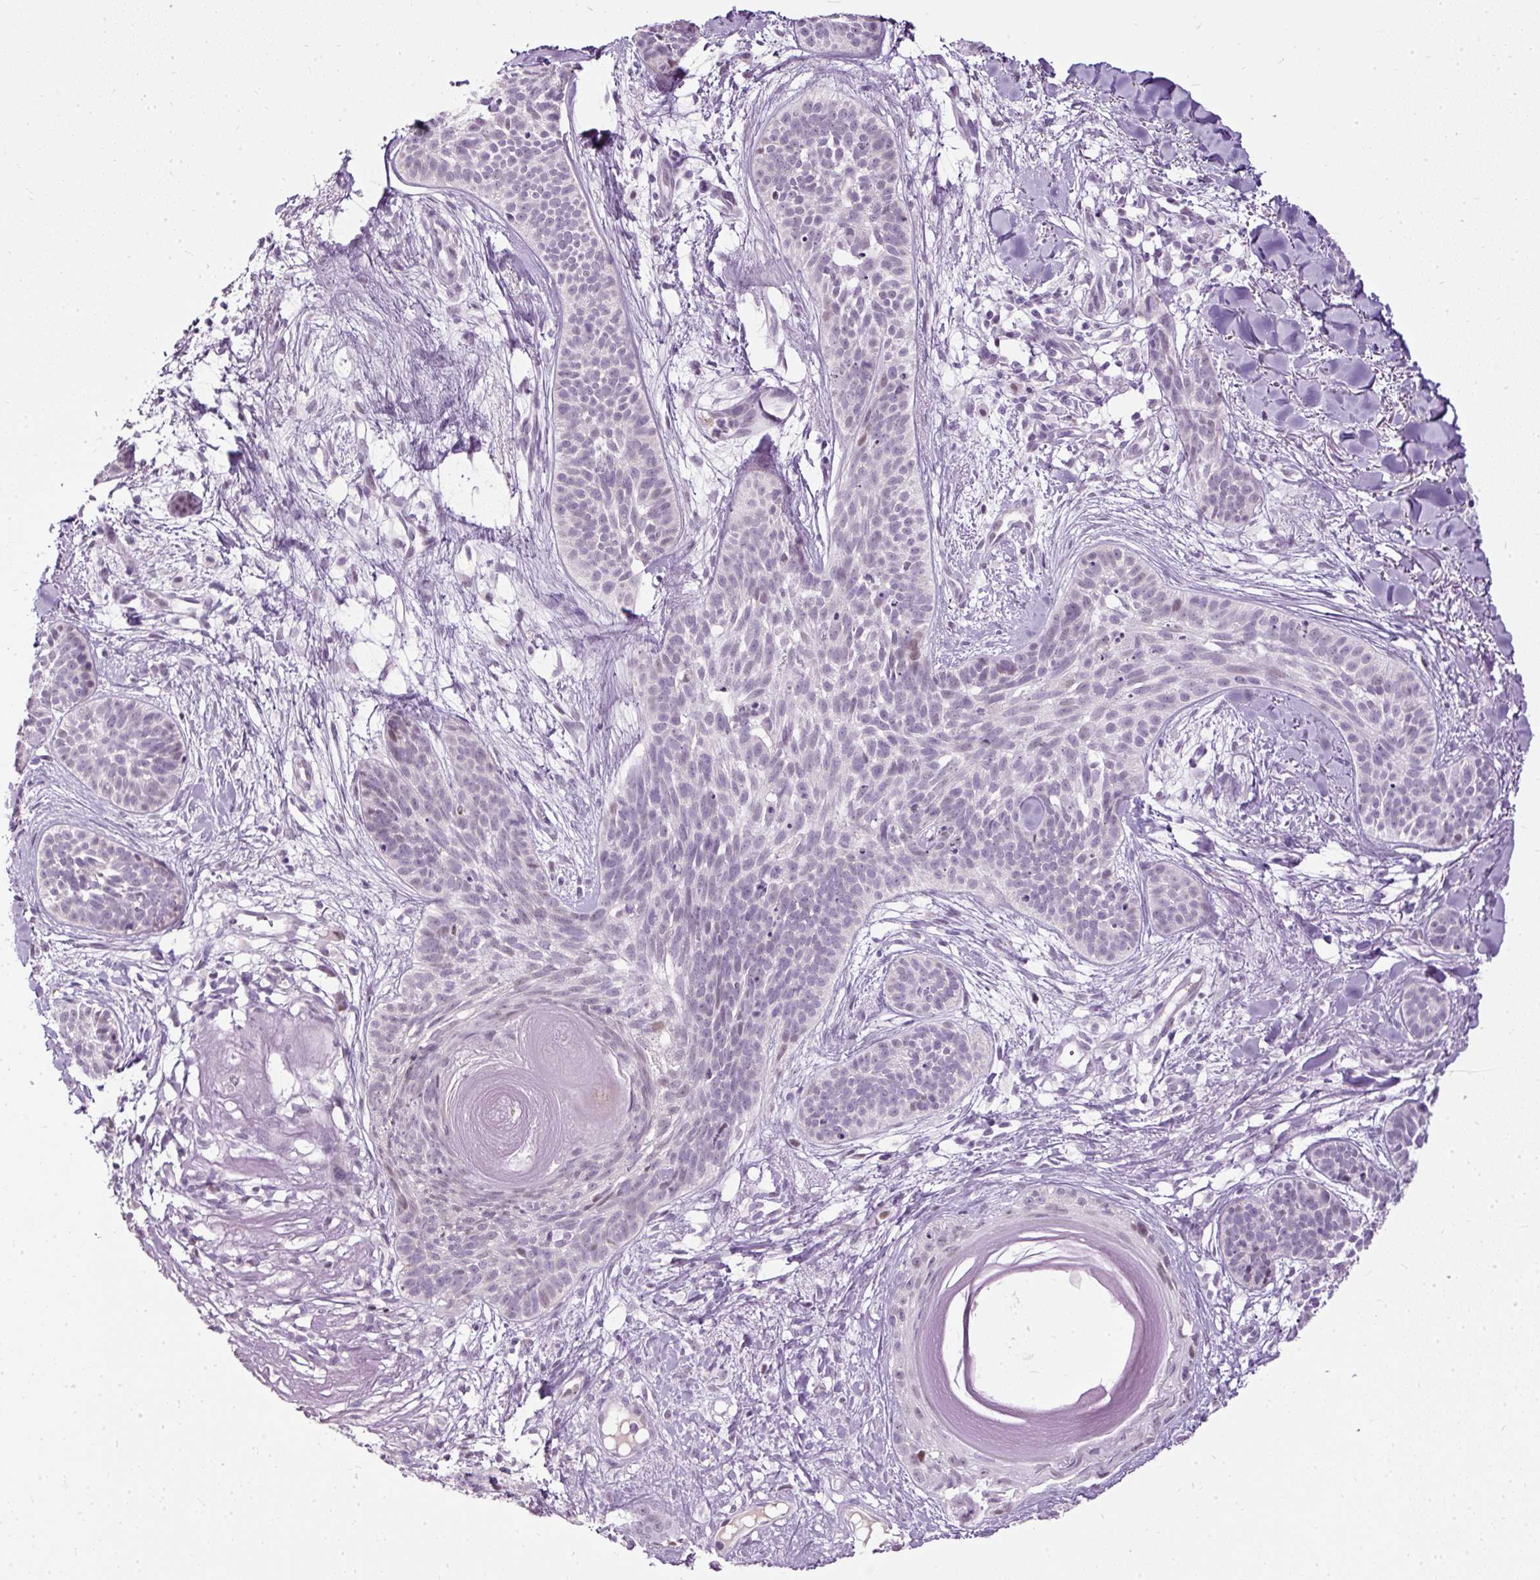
{"staining": {"intensity": "moderate", "quantity": "<25%", "location": "nuclear"}, "tissue": "skin cancer", "cell_type": "Tumor cells", "image_type": "cancer", "snomed": [{"axis": "morphology", "description": "Basal cell carcinoma"}, {"axis": "topography", "description": "Skin"}], "caption": "IHC photomicrograph of skin cancer (basal cell carcinoma) stained for a protein (brown), which demonstrates low levels of moderate nuclear positivity in approximately <25% of tumor cells.", "gene": "PDE6B", "patient": {"sex": "male", "age": 52}}